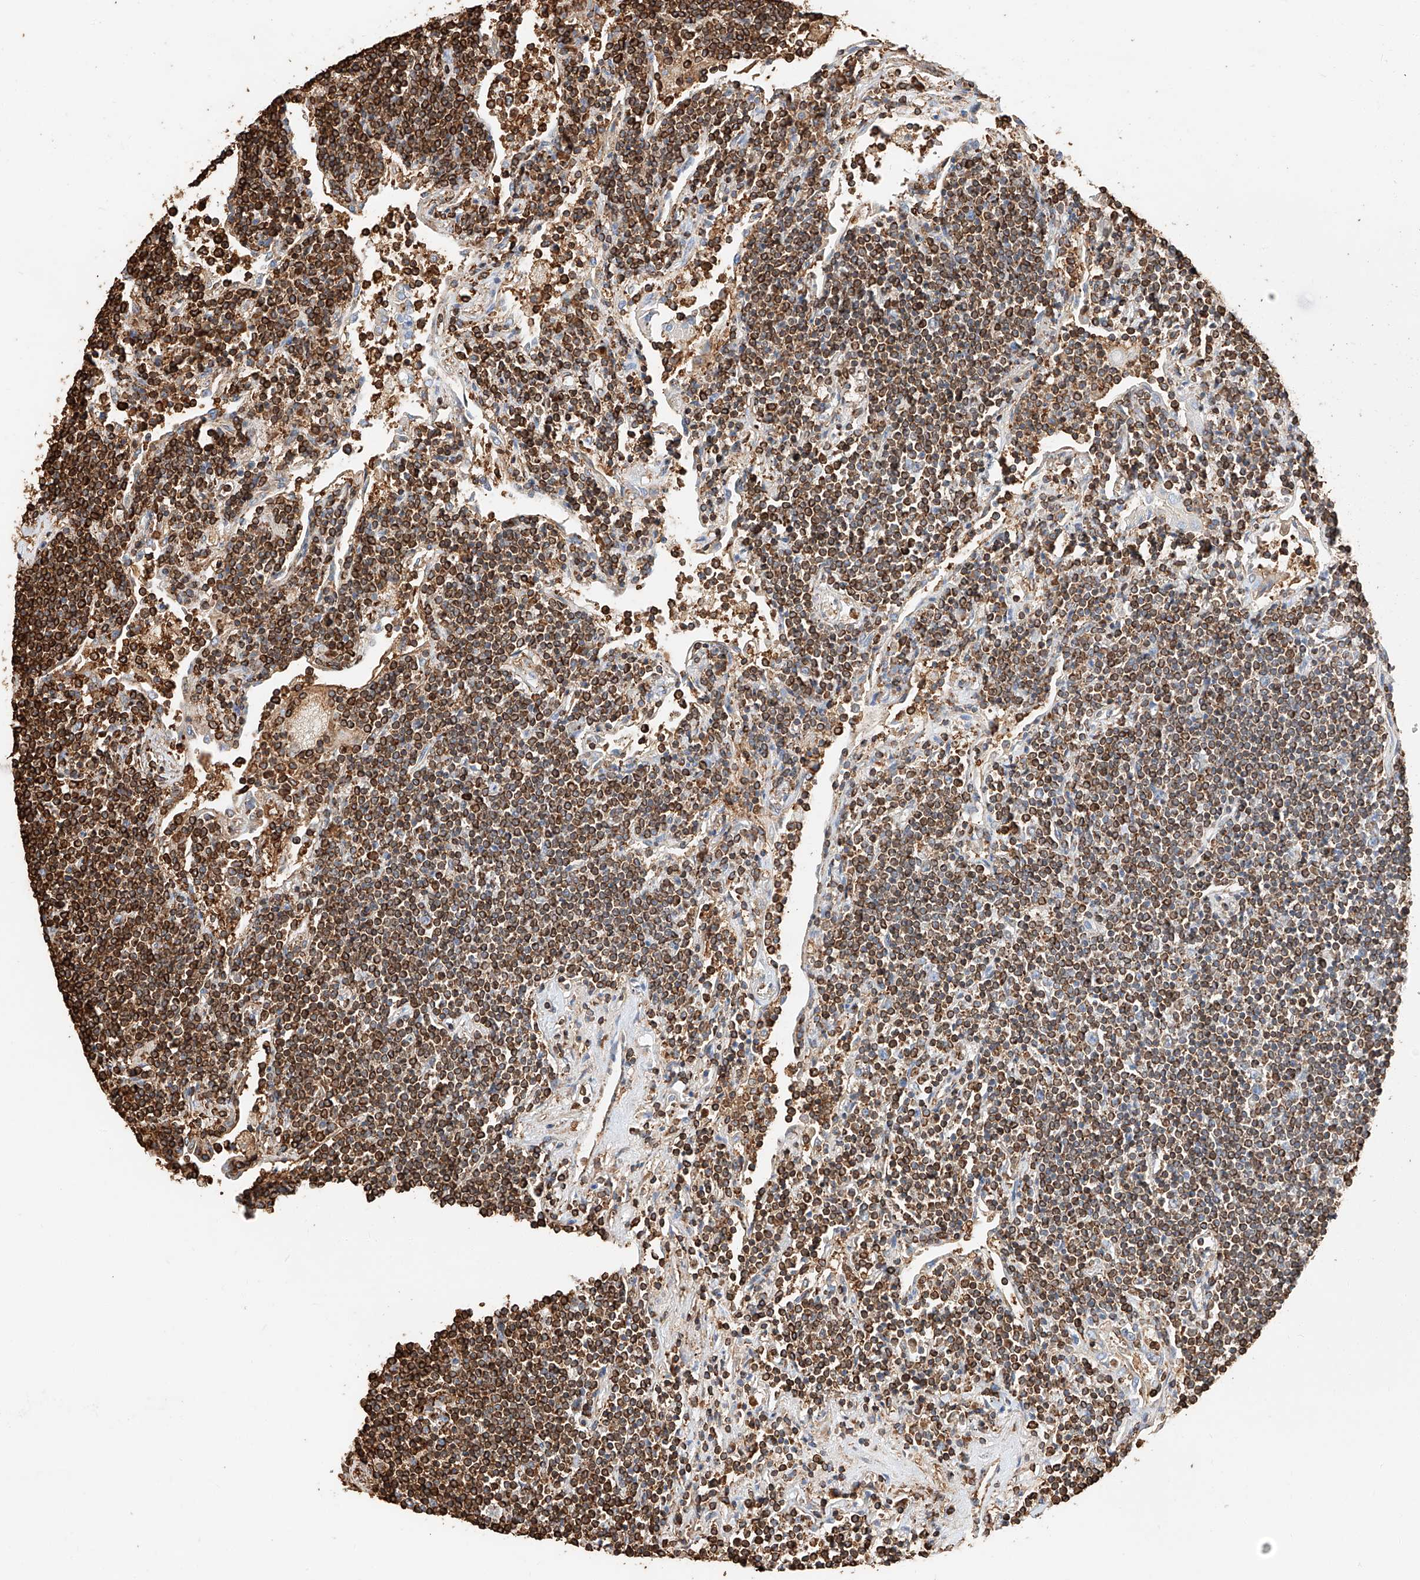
{"staining": {"intensity": "strong", "quantity": ">75%", "location": "cytoplasmic/membranous"}, "tissue": "lymphoma", "cell_type": "Tumor cells", "image_type": "cancer", "snomed": [{"axis": "morphology", "description": "Malignant lymphoma, non-Hodgkin's type, Low grade"}, {"axis": "topography", "description": "Lung"}], "caption": "Brown immunohistochemical staining in human low-grade malignant lymphoma, non-Hodgkin's type exhibits strong cytoplasmic/membranous expression in about >75% of tumor cells.", "gene": "WFS1", "patient": {"sex": "female", "age": 71}}